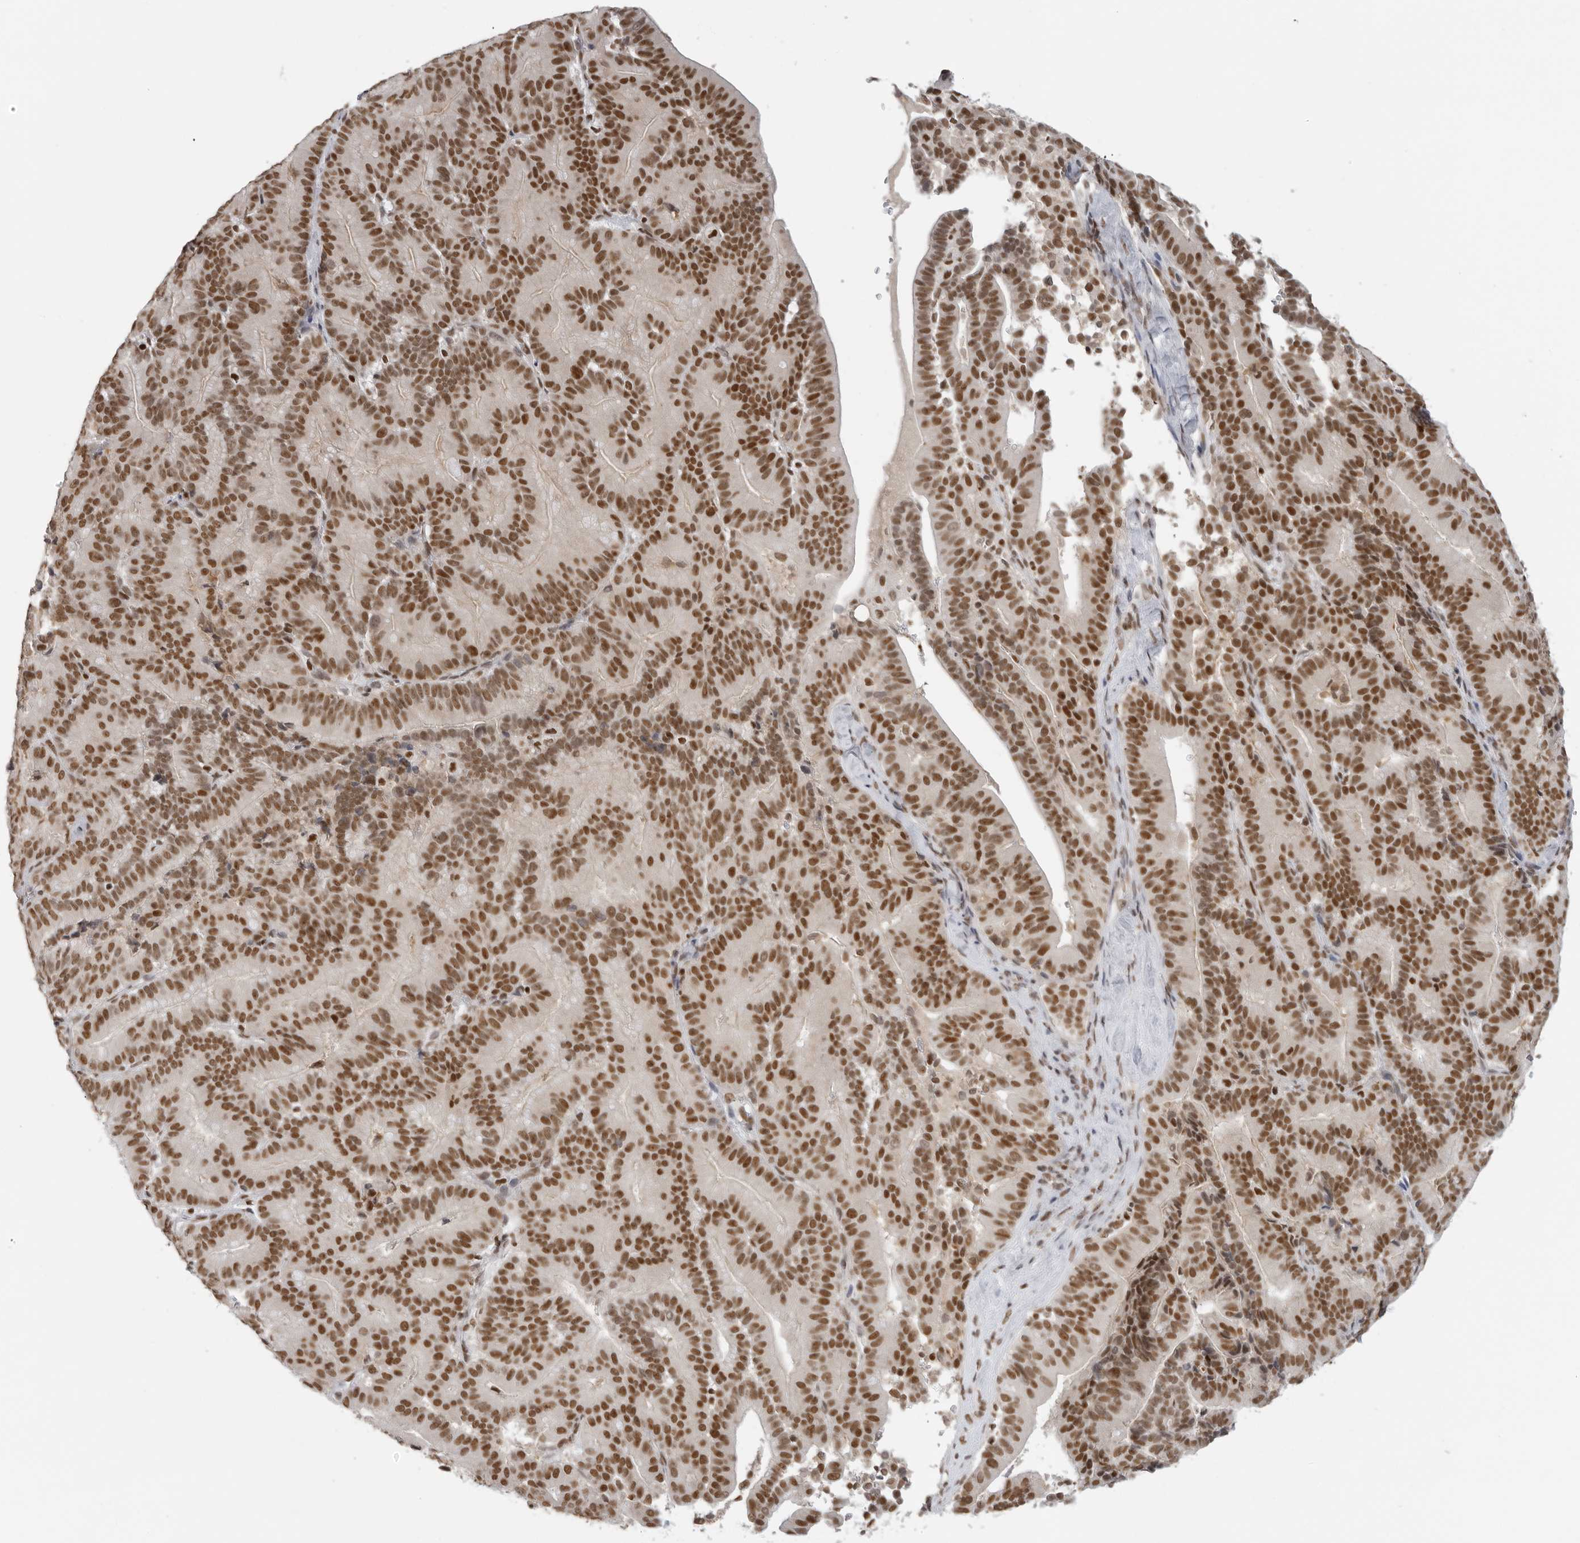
{"staining": {"intensity": "strong", "quantity": ">75%", "location": "nuclear"}, "tissue": "liver cancer", "cell_type": "Tumor cells", "image_type": "cancer", "snomed": [{"axis": "morphology", "description": "Cholangiocarcinoma"}, {"axis": "topography", "description": "Liver"}], "caption": "An IHC micrograph of neoplastic tissue is shown. Protein staining in brown highlights strong nuclear positivity in liver cancer (cholangiocarcinoma) within tumor cells.", "gene": "RPA2", "patient": {"sex": "female", "age": 75}}